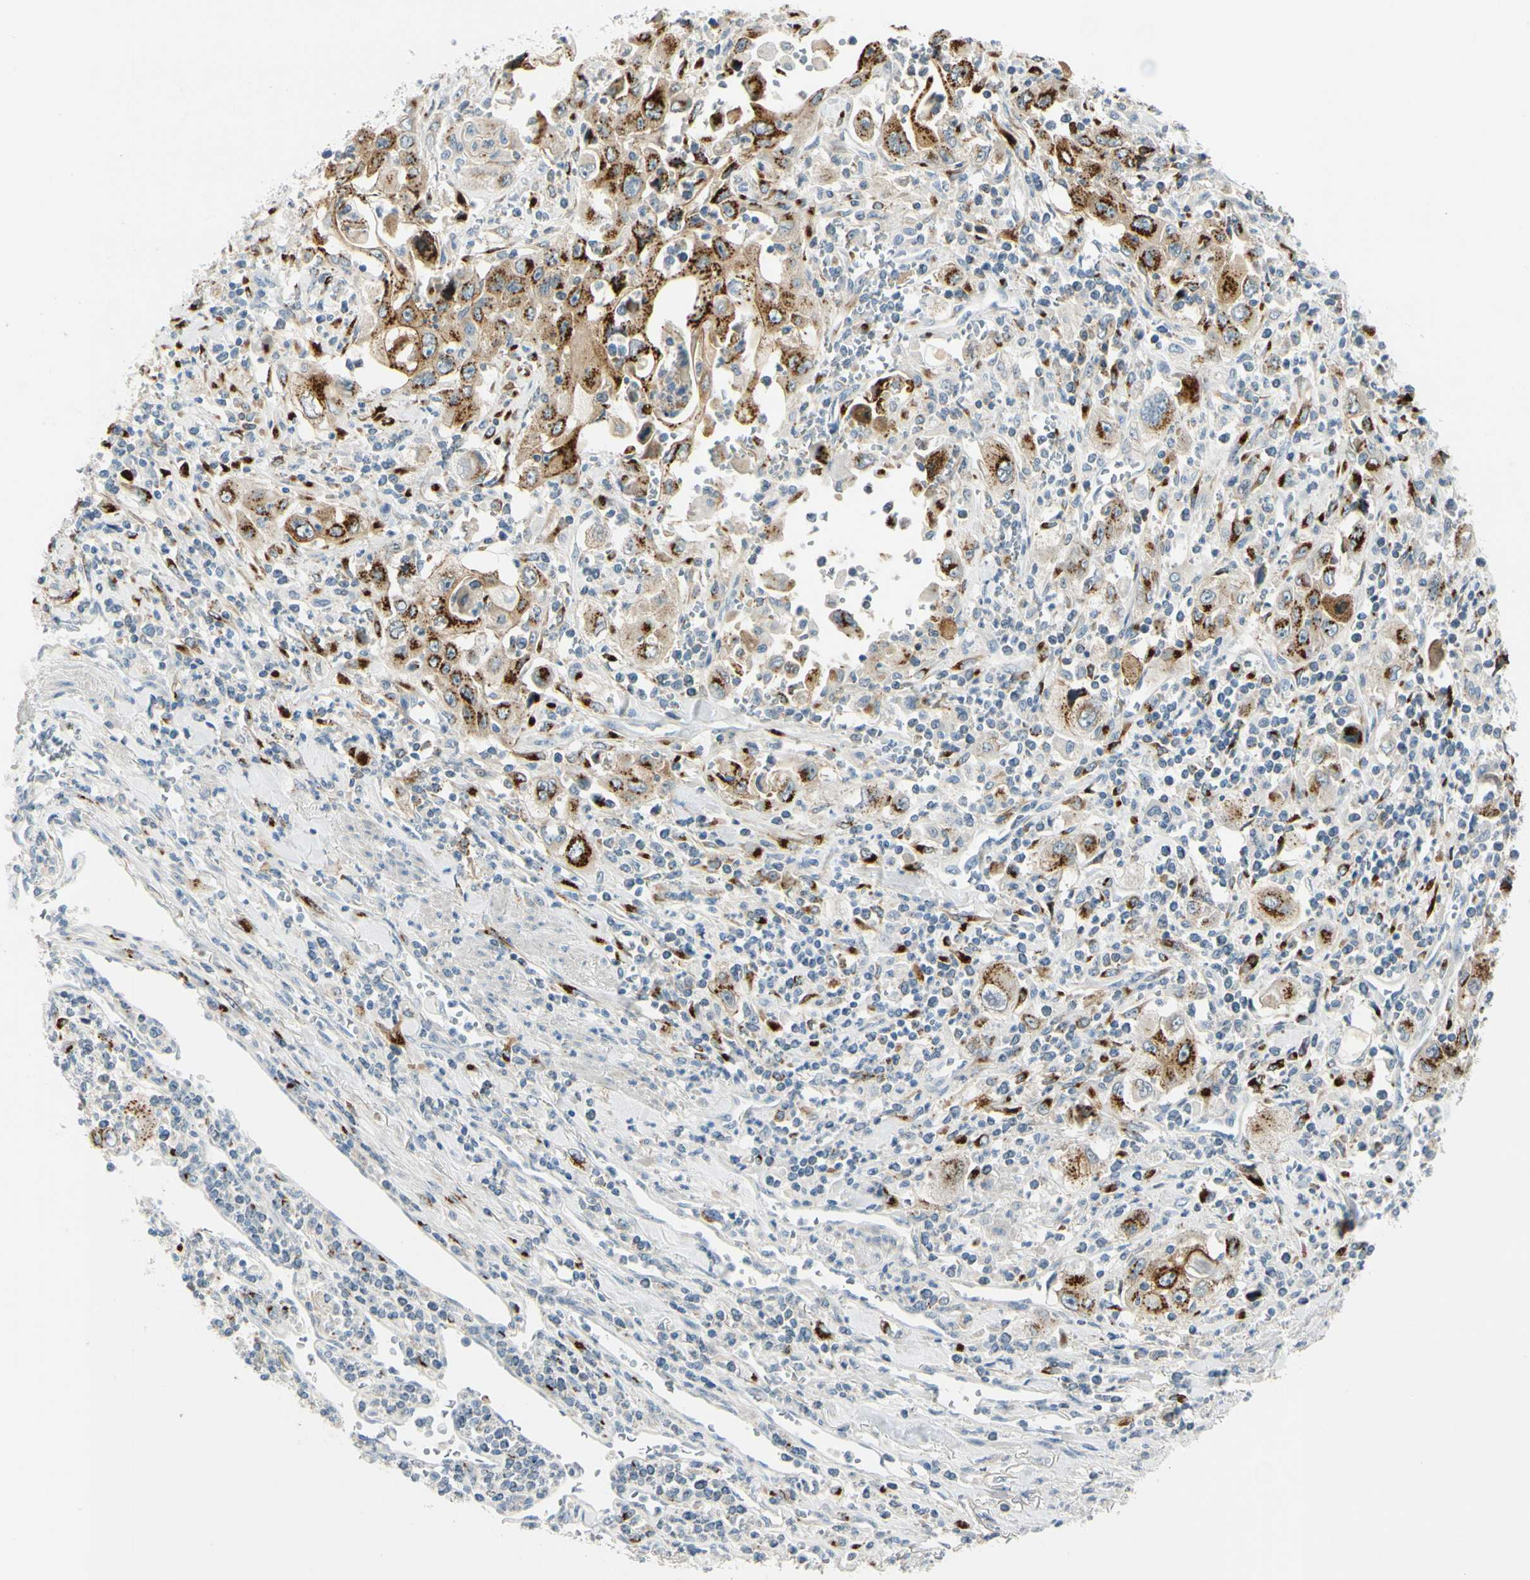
{"staining": {"intensity": "strong", "quantity": ">75%", "location": "cytoplasmic/membranous"}, "tissue": "pancreatic cancer", "cell_type": "Tumor cells", "image_type": "cancer", "snomed": [{"axis": "morphology", "description": "Adenocarcinoma, NOS"}, {"axis": "topography", "description": "Pancreas"}], "caption": "There is high levels of strong cytoplasmic/membranous staining in tumor cells of pancreatic adenocarcinoma, as demonstrated by immunohistochemical staining (brown color).", "gene": "GALNT5", "patient": {"sex": "male", "age": 70}}